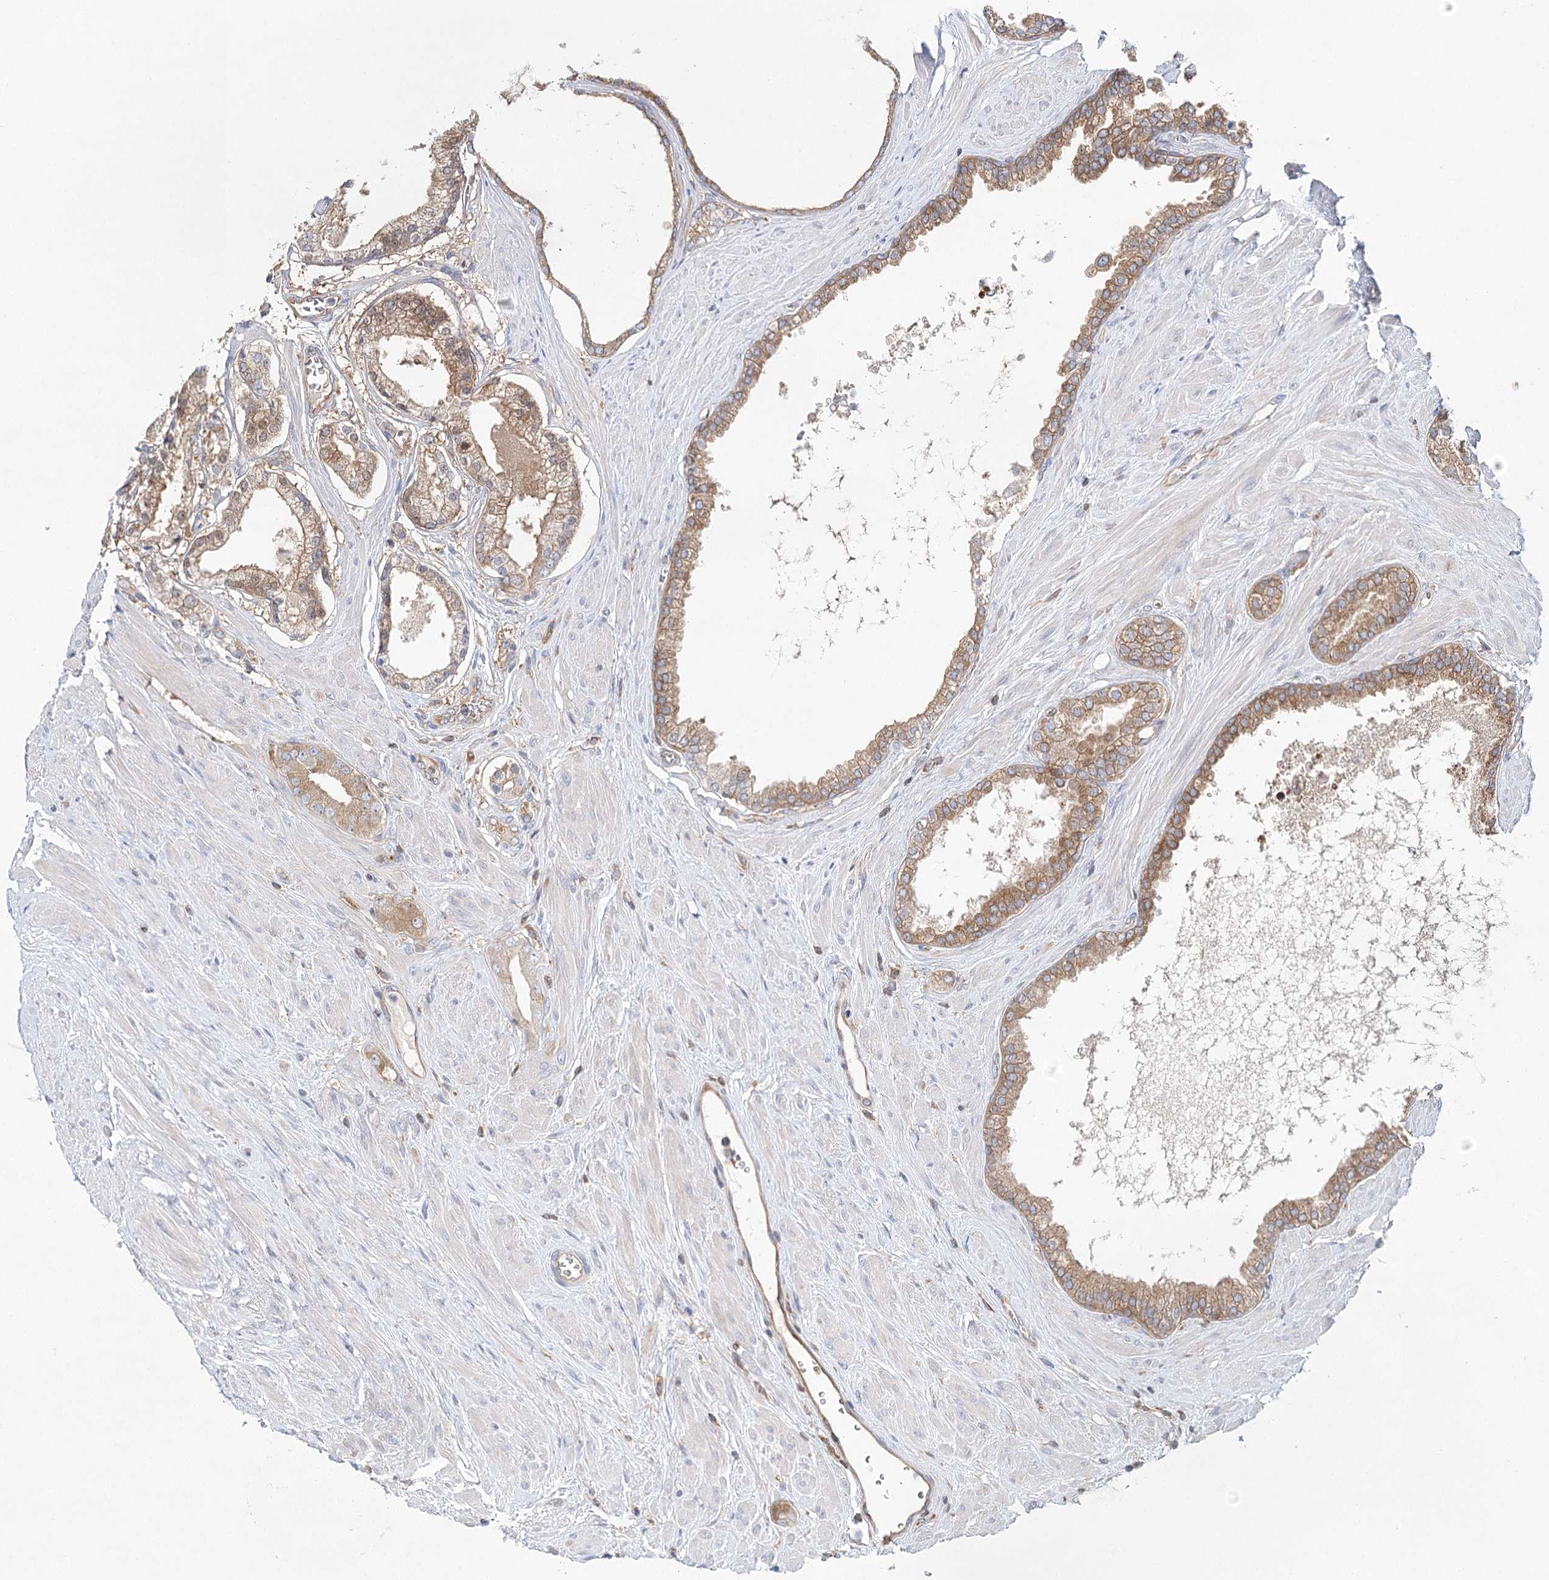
{"staining": {"intensity": "moderate", "quantity": ">75%", "location": "cytoplasmic/membranous"}, "tissue": "prostate cancer", "cell_type": "Tumor cells", "image_type": "cancer", "snomed": [{"axis": "morphology", "description": "Adenocarcinoma, Low grade"}, {"axis": "topography", "description": "Prostate"}], "caption": "Immunohistochemical staining of human prostate cancer (adenocarcinoma (low-grade)) displays medium levels of moderate cytoplasmic/membranous protein expression in about >75% of tumor cells.", "gene": "ABRAXAS2", "patient": {"sex": "male", "age": 62}}